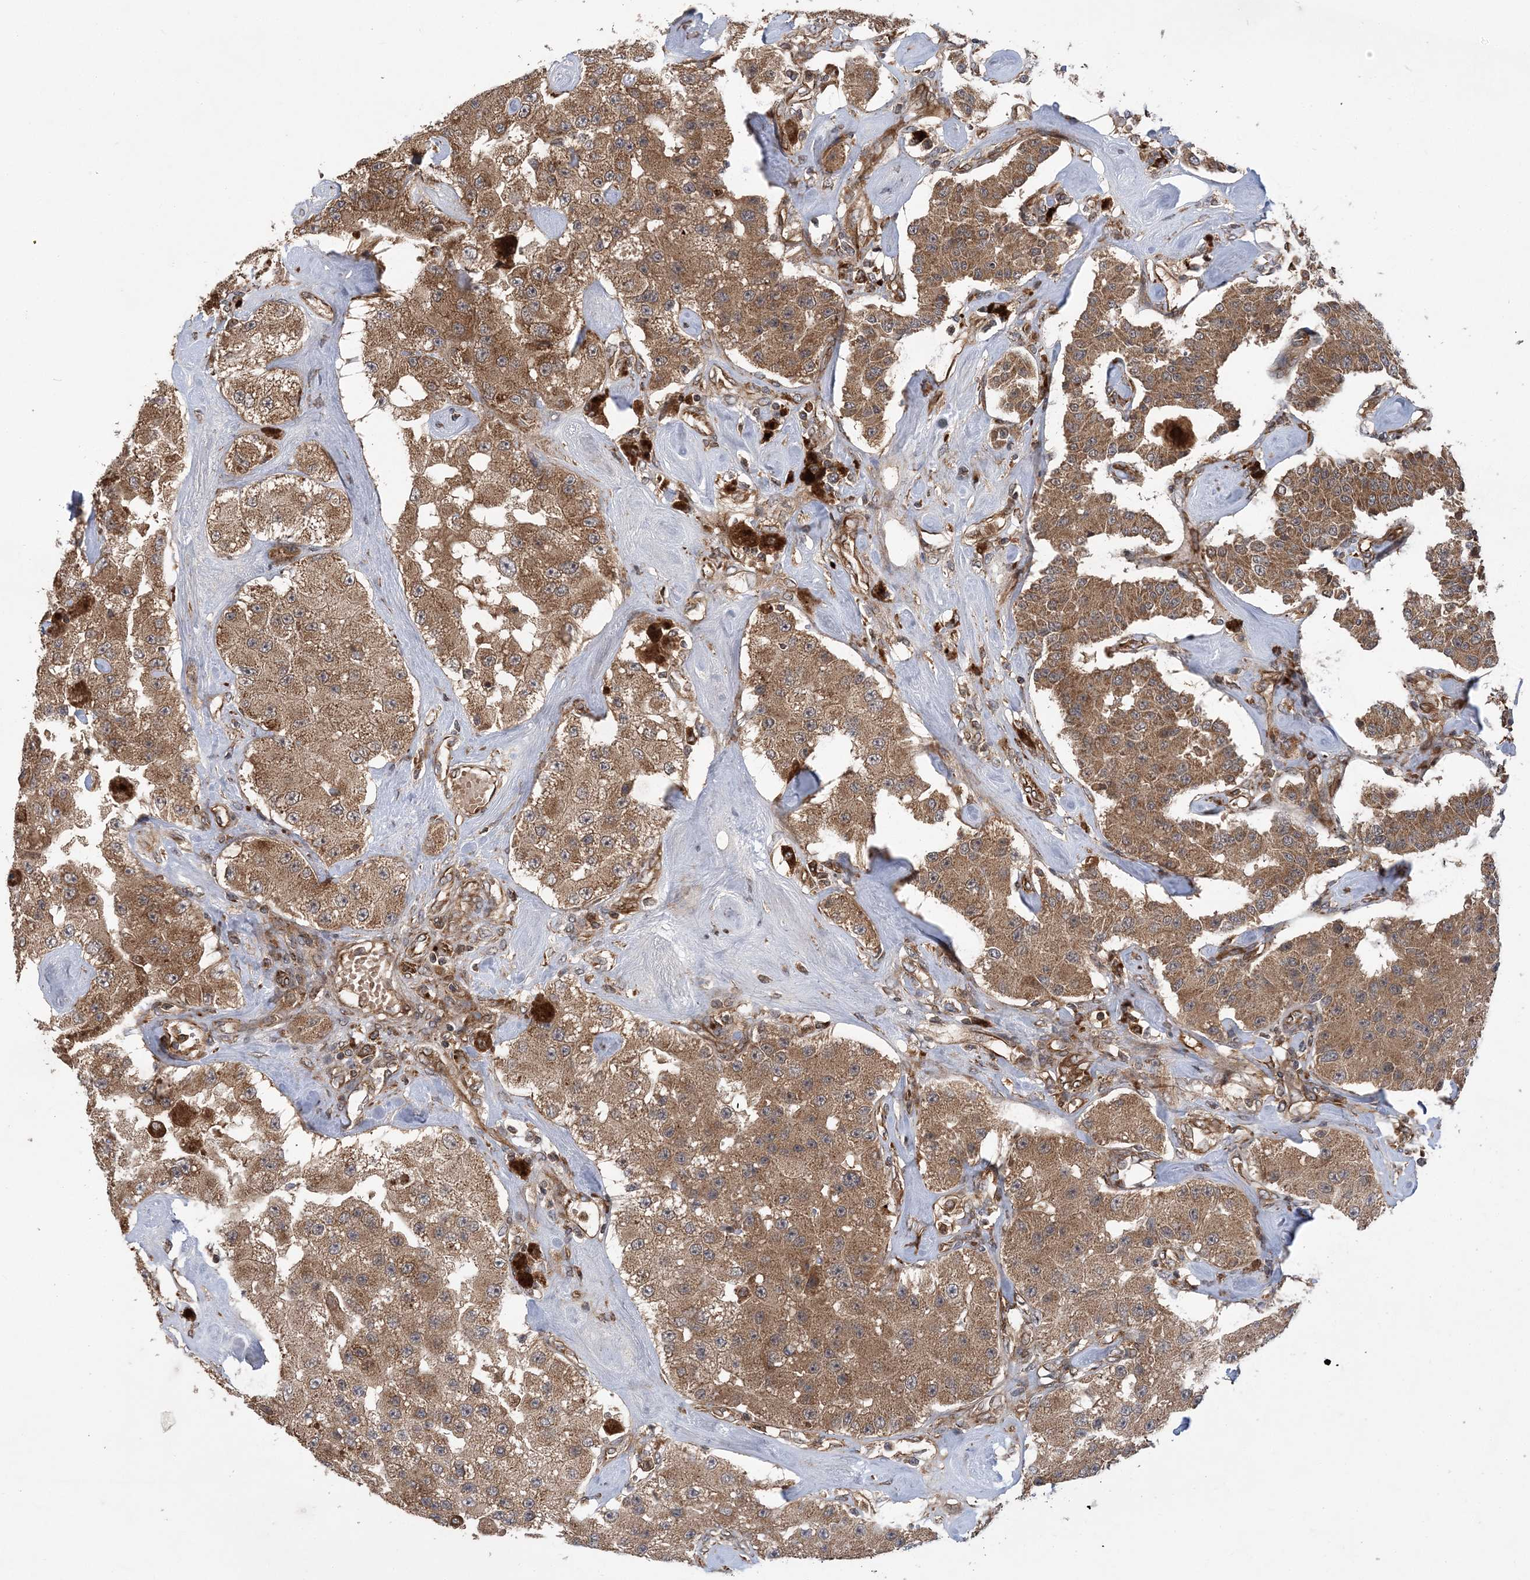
{"staining": {"intensity": "moderate", "quantity": ">75%", "location": "cytoplasmic/membranous"}, "tissue": "carcinoid", "cell_type": "Tumor cells", "image_type": "cancer", "snomed": [{"axis": "morphology", "description": "Carcinoid, malignant, NOS"}, {"axis": "topography", "description": "Pancreas"}], "caption": "DAB (3,3'-diaminobenzidine) immunohistochemical staining of carcinoid (malignant) demonstrates moderate cytoplasmic/membranous protein positivity in about >75% of tumor cells. Using DAB (3,3'-diaminobenzidine) (brown) and hematoxylin (blue) stains, captured at high magnification using brightfield microscopy.", "gene": "ATG3", "patient": {"sex": "male", "age": 41}}